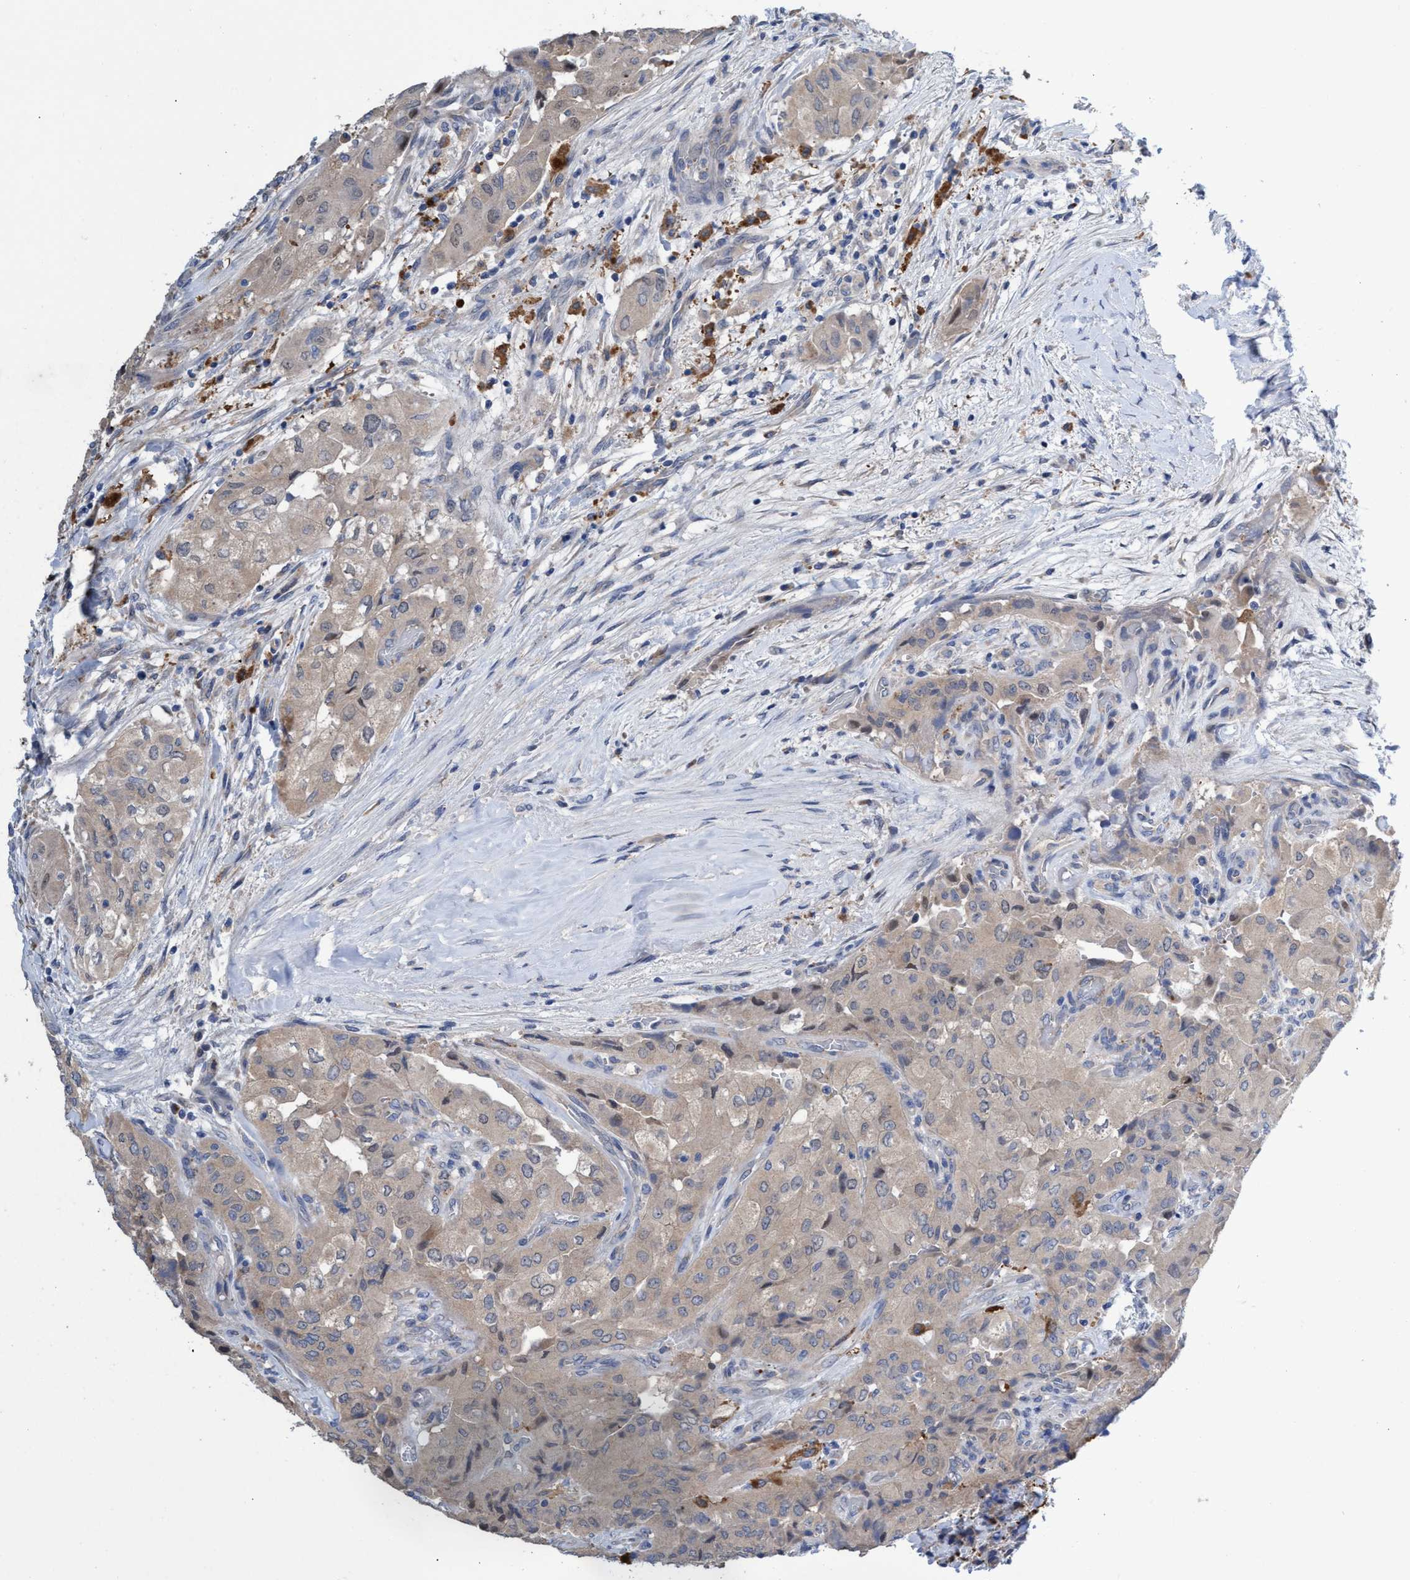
{"staining": {"intensity": "weak", "quantity": ">75%", "location": "cytoplasmic/membranous"}, "tissue": "thyroid cancer", "cell_type": "Tumor cells", "image_type": "cancer", "snomed": [{"axis": "morphology", "description": "Papillary adenocarcinoma, NOS"}, {"axis": "topography", "description": "Thyroid gland"}], "caption": "Thyroid papillary adenocarcinoma stained for a protein displays weak cytoplasmic/membranous positivity in tumor cells.", "gene": "SVEP1", "patient": {"sex": "female", "age": 59}}